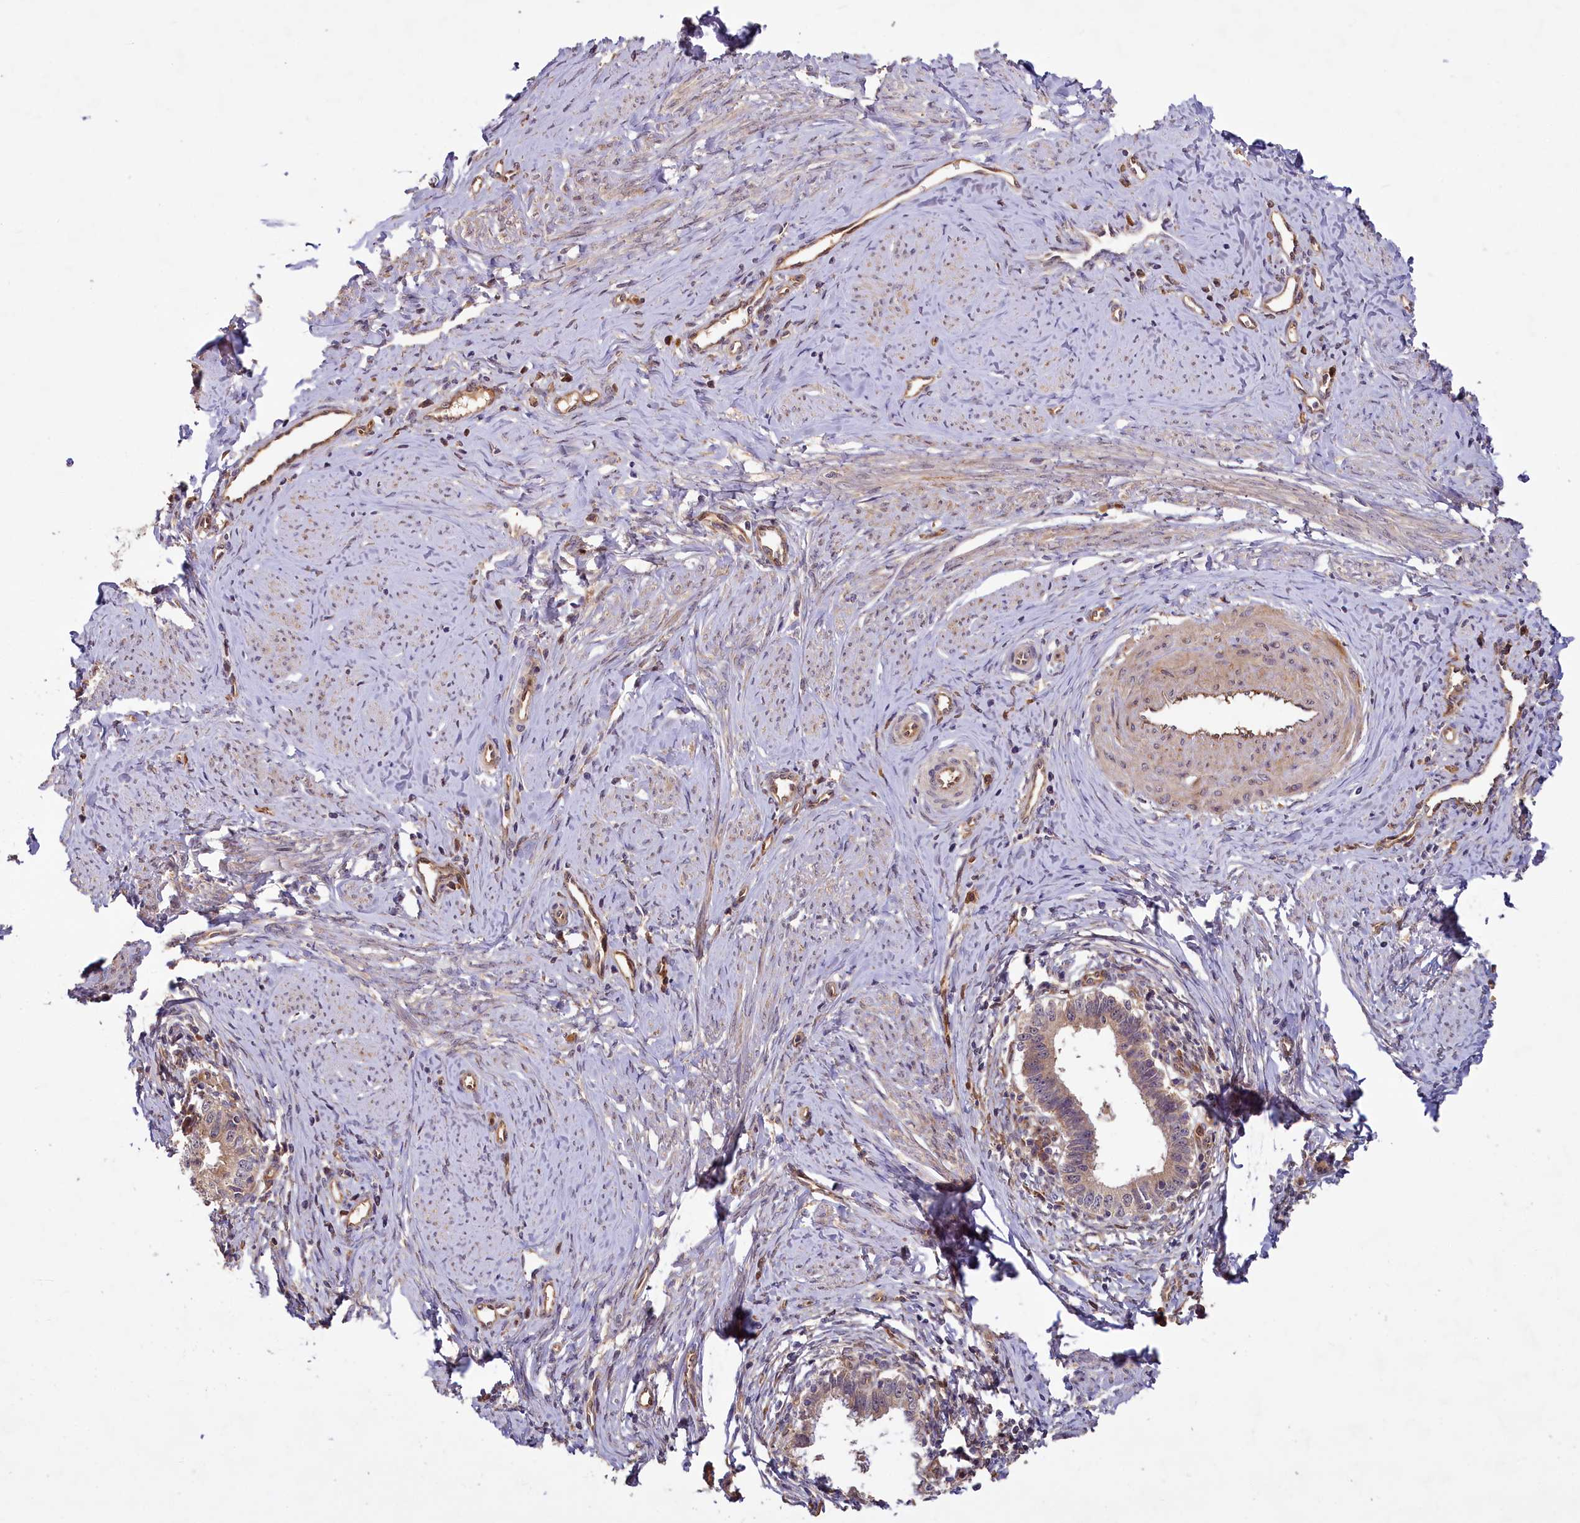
{"staining": {"intensity": "moderate", "quantity": ">75%", "location": "cytoplasmic/membranous"}, "tissue": "cervical cancer", "cell_type": "Tumor cells", "image_type": "cancer", "snomed": [{"axis": "morphology", "description": "Adenocarcinoma, NOS"}, {"axis": "topography", "description": "Cervix"}], "caption": "This is a micrograph of IHC staining of cervical cancer, which shows moderate expression in the cytoplasmic/membranous of tumor cells.", "gene": "PKN2", "patient": {"sex": "female", "age": 36}}